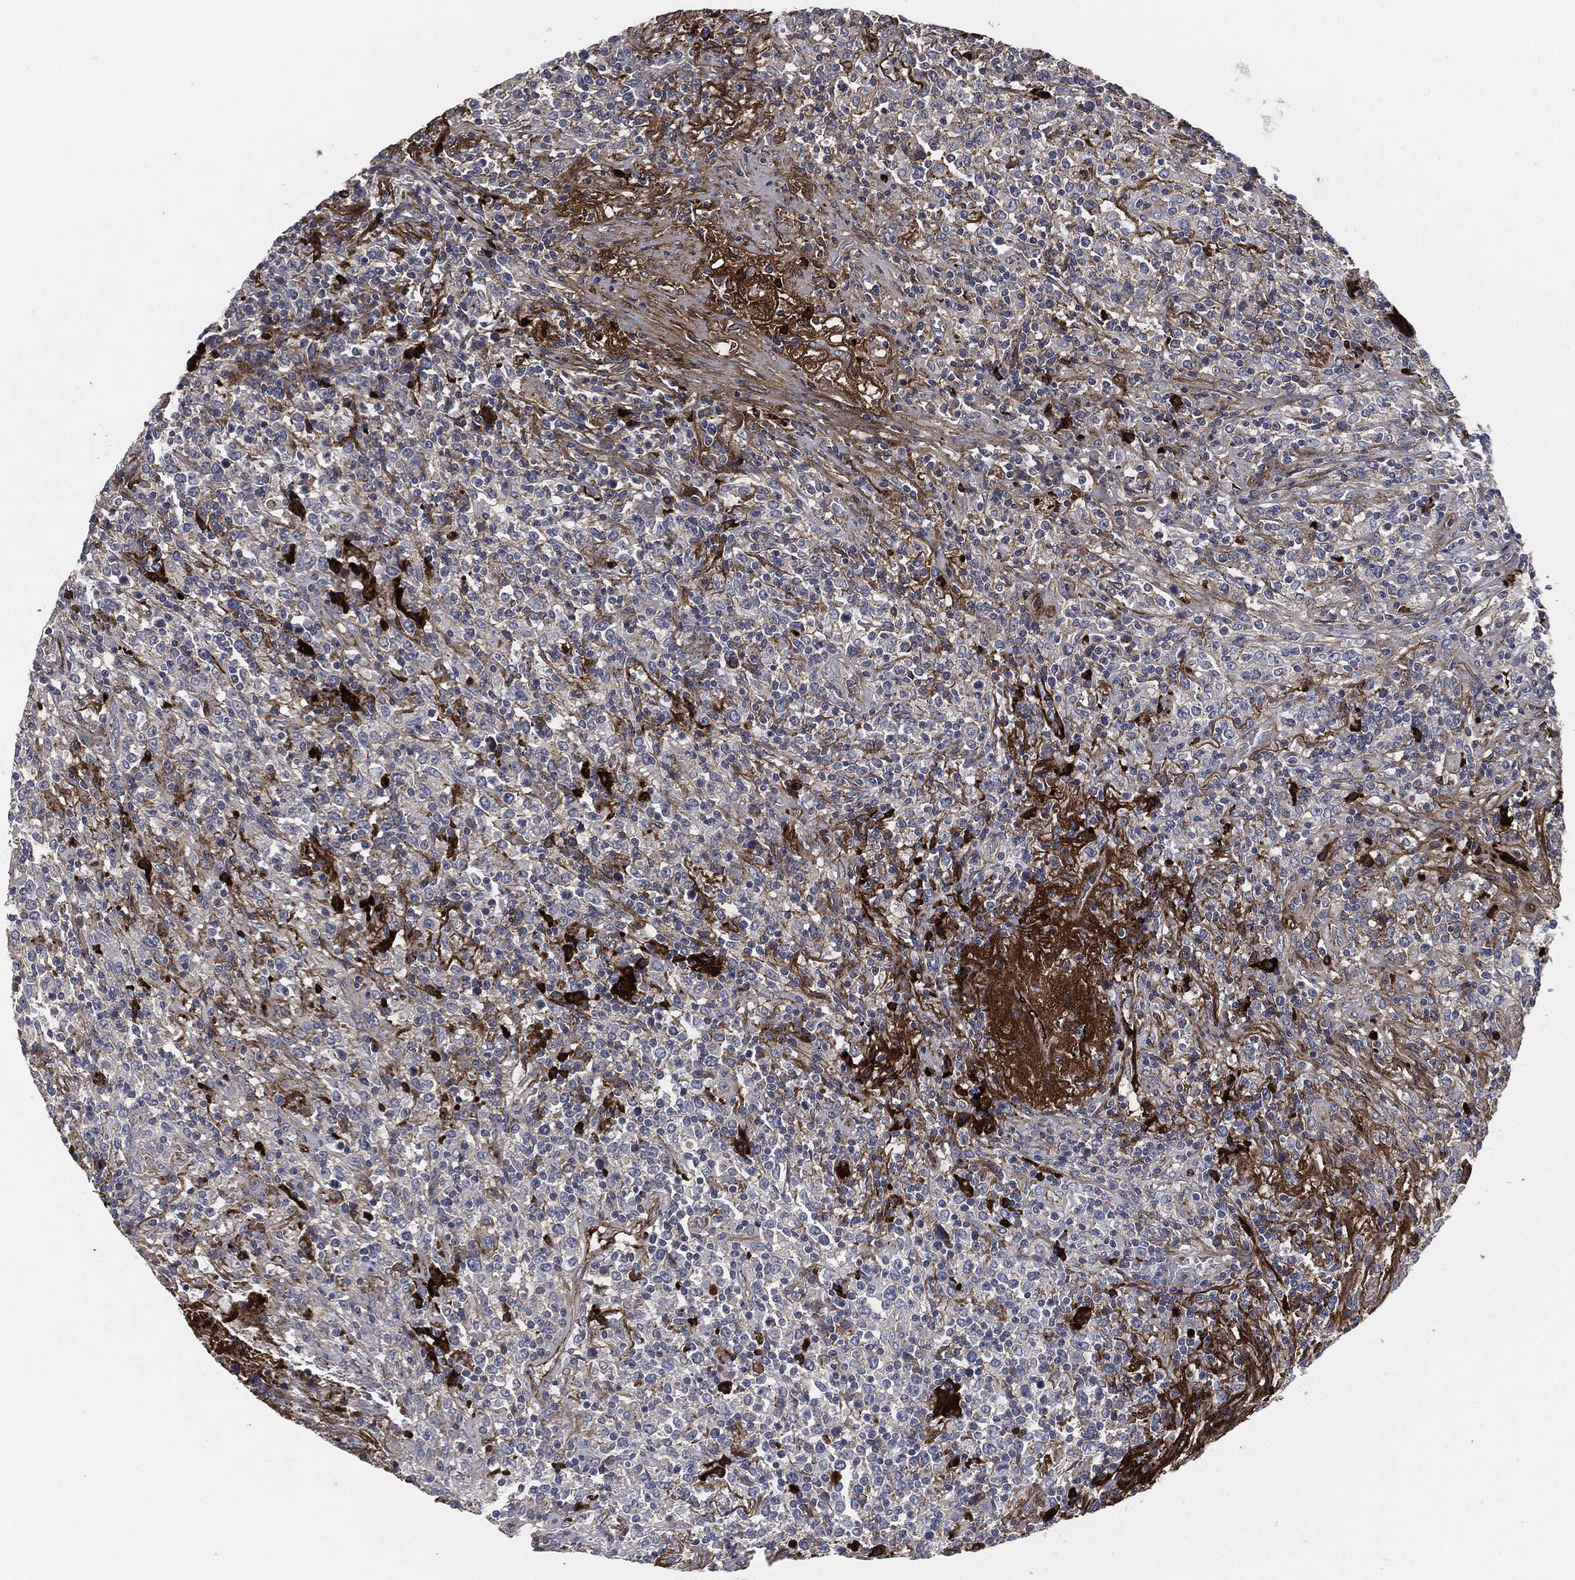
{"staining": {"intensity": "negative", "quantity": "none", "location": "none"}, "tissue": "lymphoma", "cell_type": "Tumor cells", "image_type": "cancer", "snomed": [{"axis": "morphology", "description": "Malignant lymphoma, non-Hodgkin's type, High grade"}, {"axis": "topography", "description": "Lung"}], "caption": "There is no significant staining in tumor cells of lymphoma.", "gene": "APOB", "patient": {"sex": "male", "age": 79}}